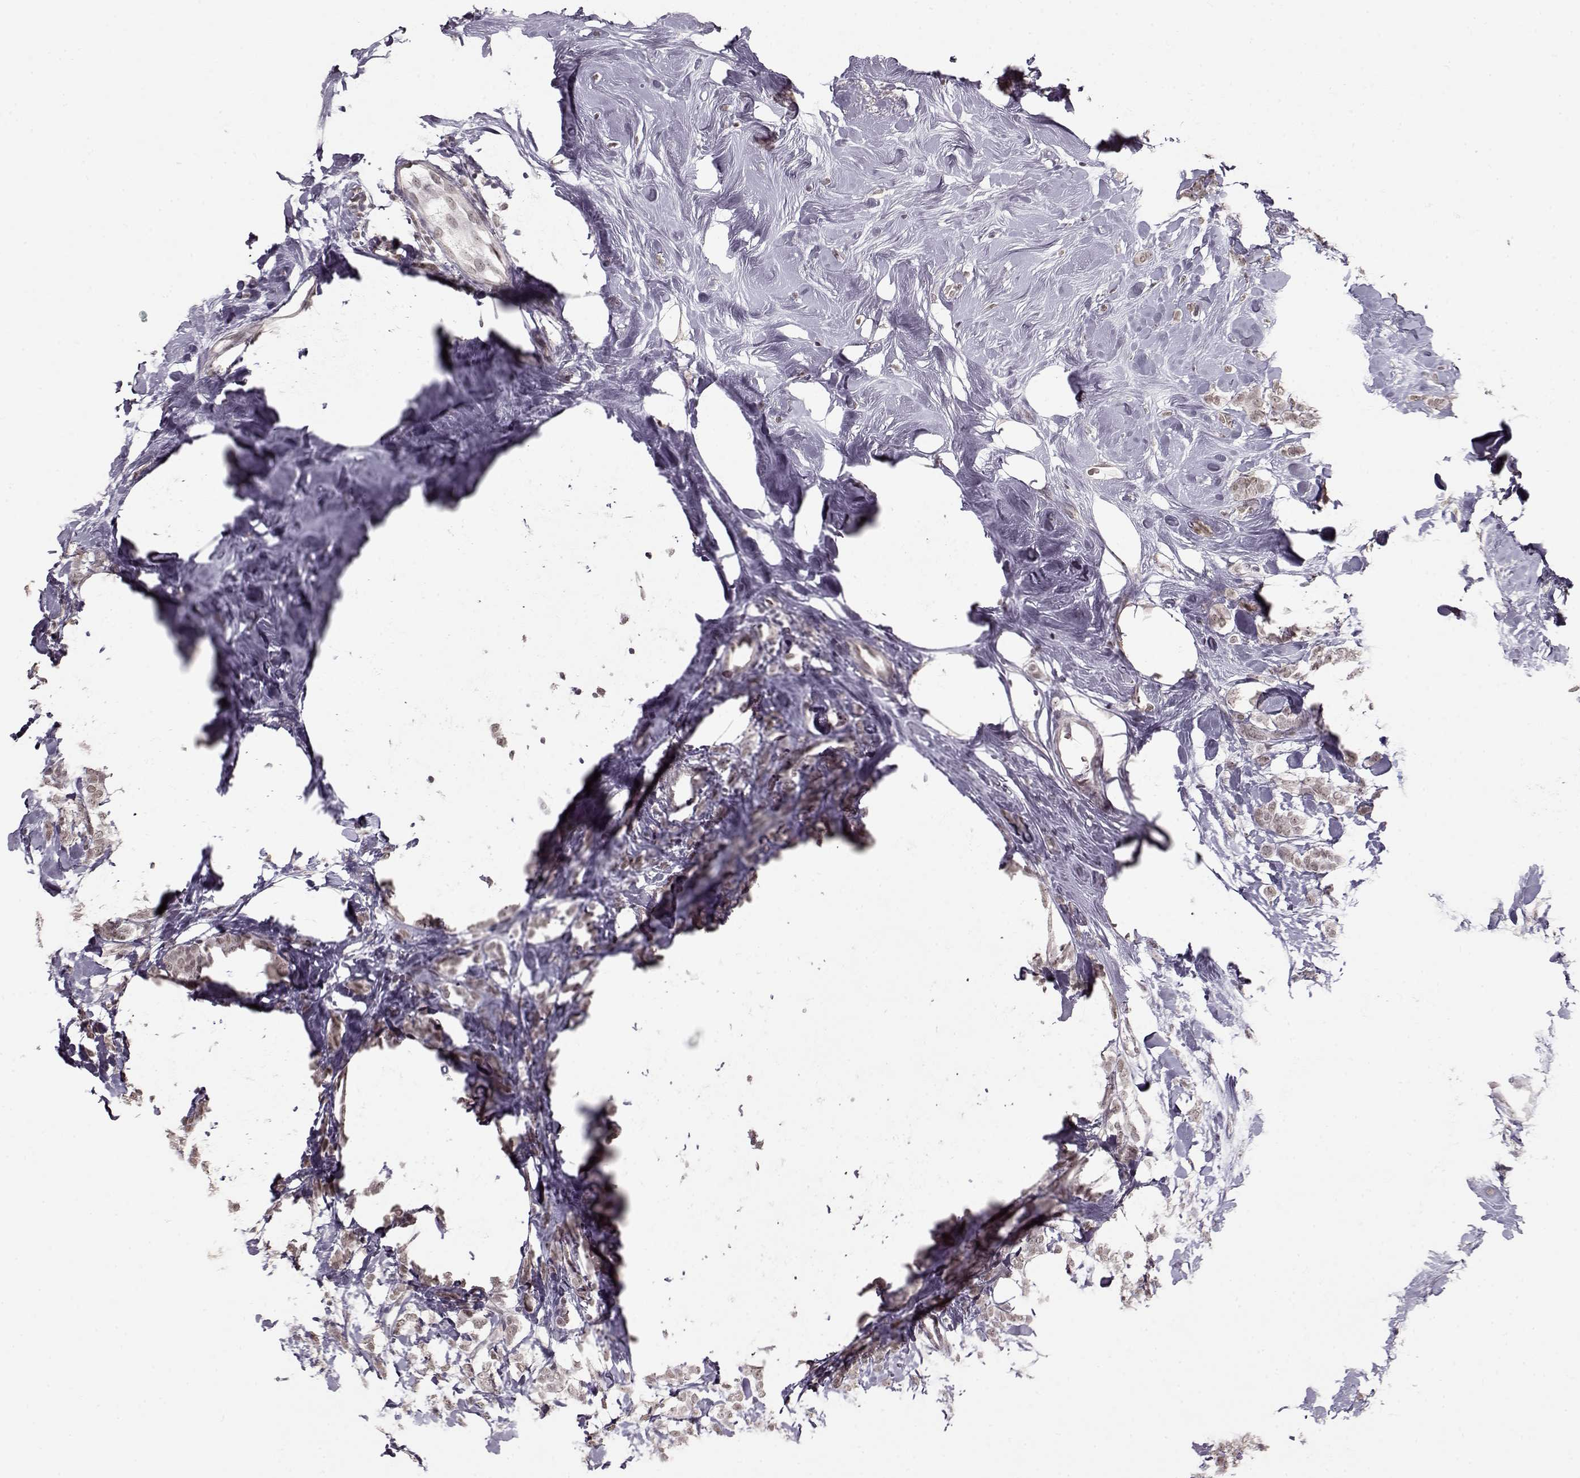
{"staining": {"intensity": "weak", "quantity": "25%-75%", "location": "nuclear"}, "tissue": "breast cancer", "cell_type": "Tumor cells", "image_type": "cancer", "snomed": [{"axis": "morphology", "description": "Lobular carcinoma"}, {"axis": "topography", "description": "Breast"}], "caption": "Protein analysis of lobular carcinoma (breast) tissue exhibits weak nuclear positivity in approximately 25%-75% of tumor cells.", "gene": "PCP4", "patient": {"sex": "female", "age": 49}}